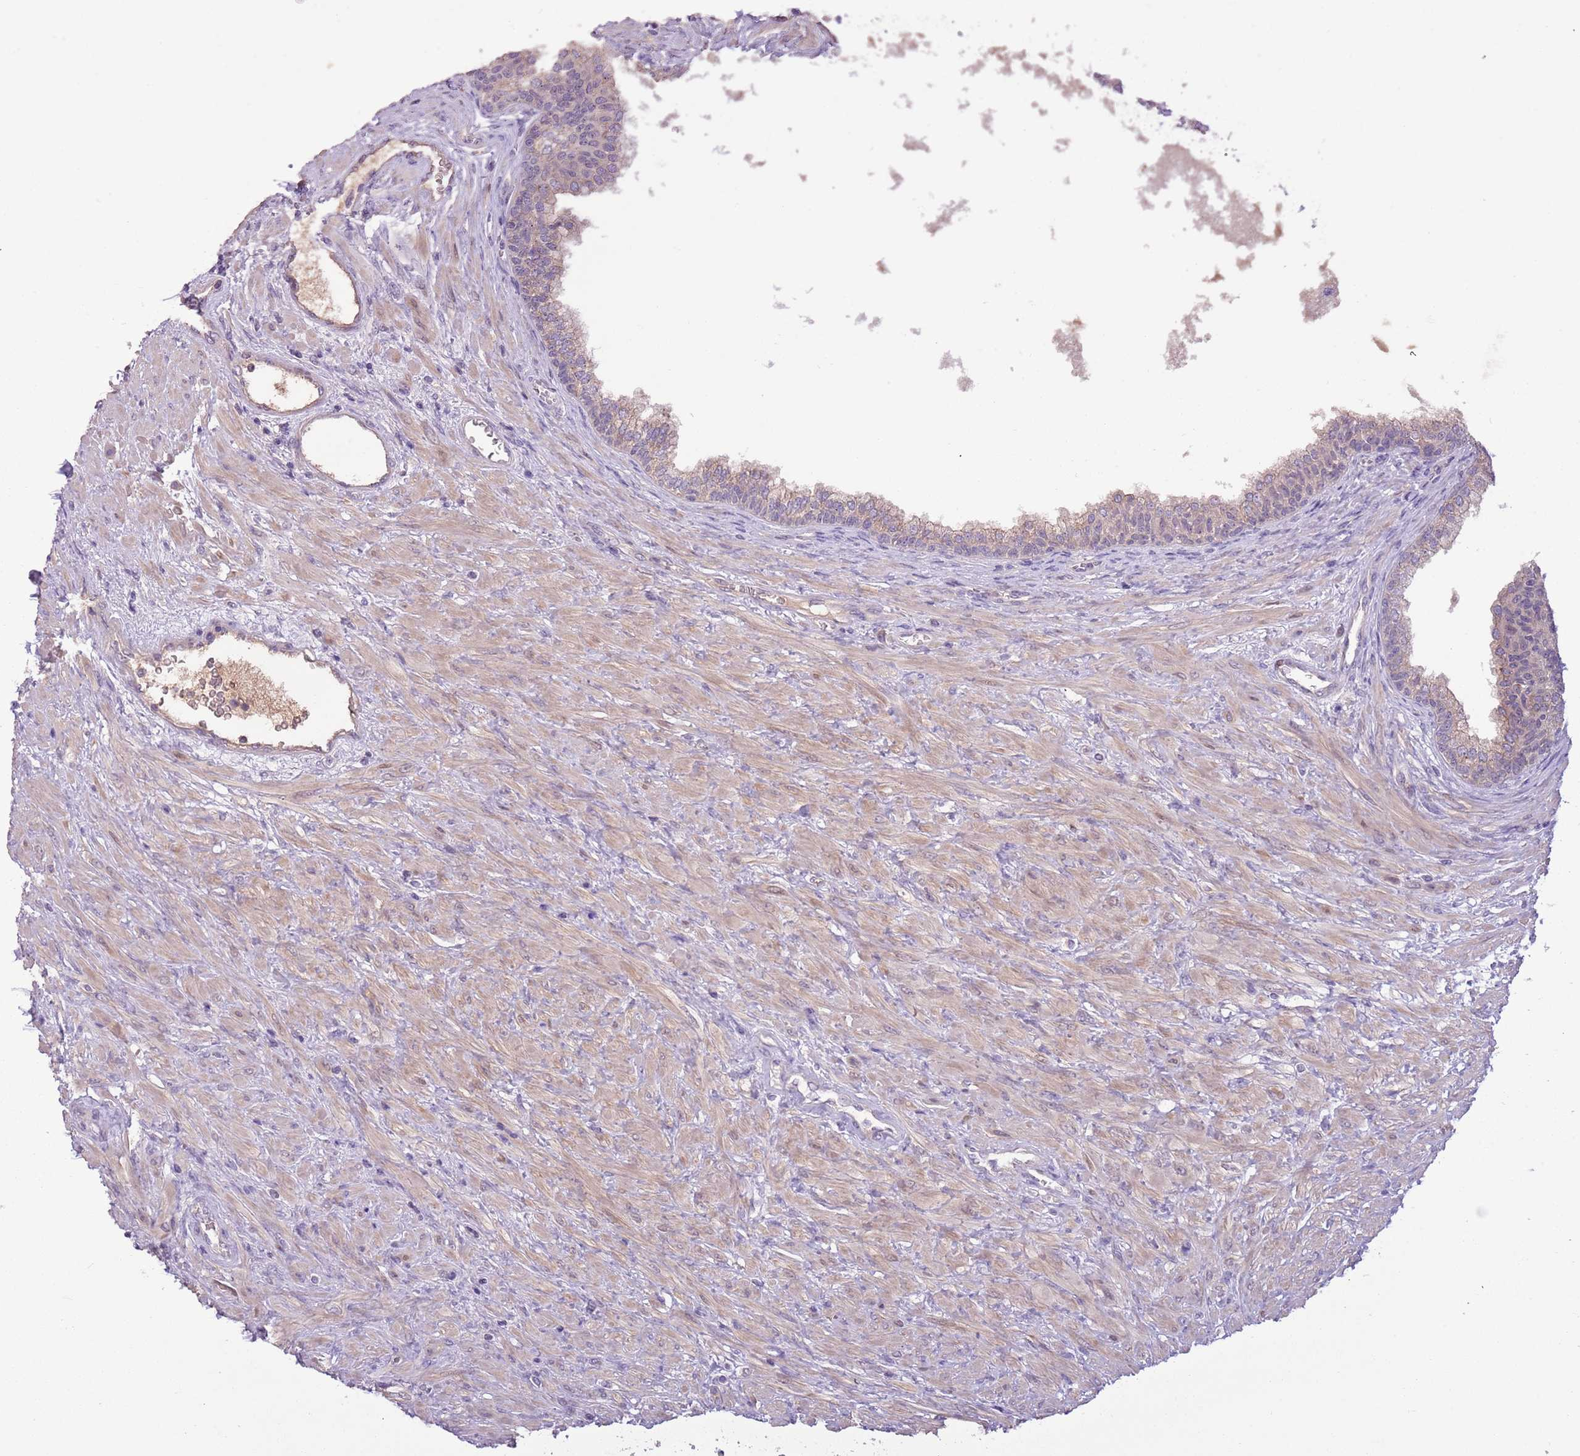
{"staining": {"intensity": "moderate", "quantity": ">75%", "location": "cytoplasmic/membranous"}, "tissue": "prostate", "cell_type": "Glandular cells", "image_type": "normal", "snomed": [{"axis": "morphology", "description": "Normal tissue, NOS"}, {"axis": "topography", "description": "Prostate"}], "caption": "About >75% of glandular cells in normal human prostate show moderate cytoplasmic/membranous protein expression as visualized by brown immunohistochemical staining.", "gene": "SHROOM3", "patient": {"sex": "male", "age": 76}}